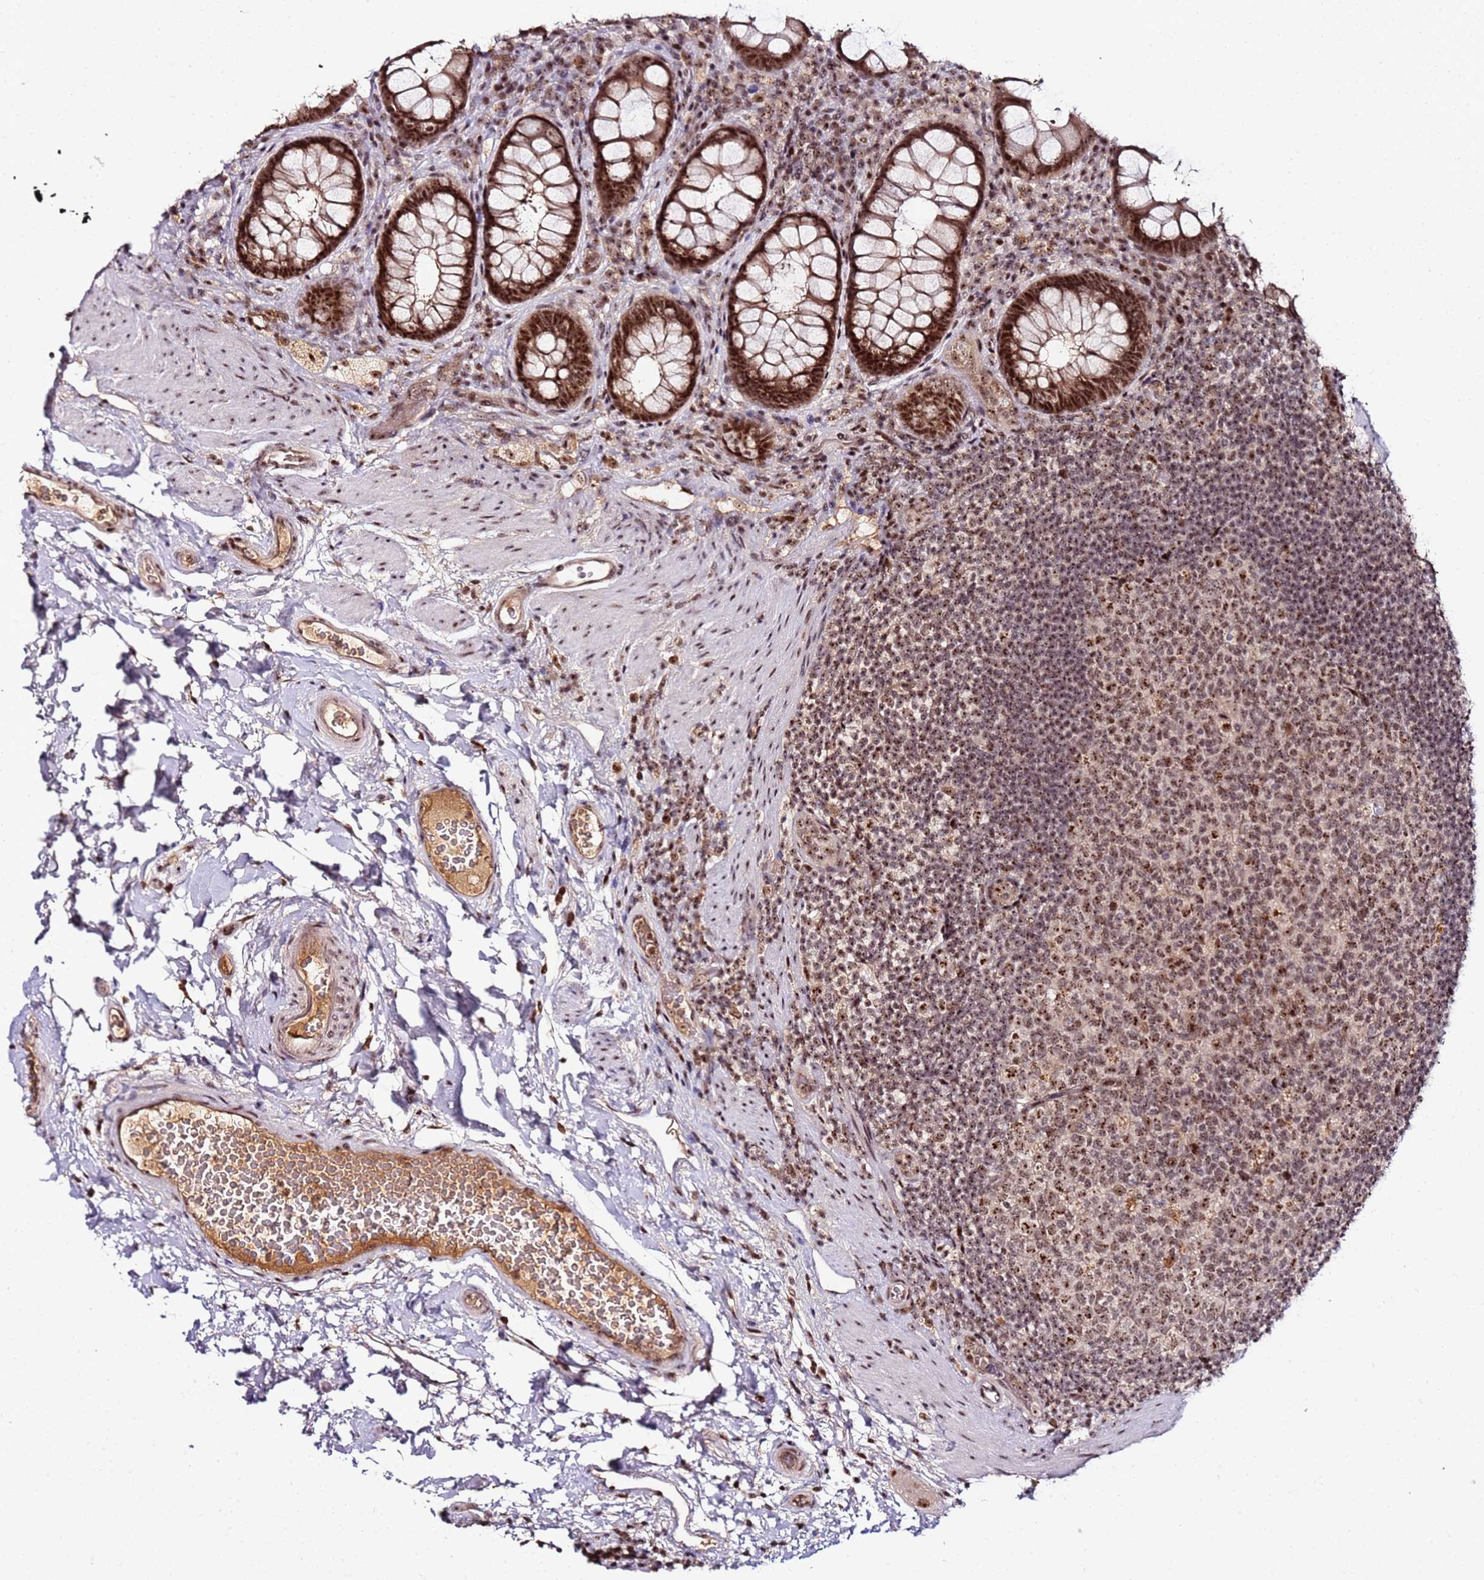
{"staining": {"intensity": "strong", "quantity": ">75%", "location": "cytoplasmic/membranous,nuclear"}, "tissue": "rectum", "cell_type": "Glandular cells", "image_type": "normal", "snomed": [{"axis": "morphology", "description": "Normal tissue, NOS"}, {"axis": "topography", "description": "Rectum"}, {"axis": "topography", "description": "Peripheral nerve tissue"}], "caption": "Immunohistochemical staining of unremarkable human rectum displays strong cytoplasmic/membranous,nuclear protein expression in about >75% of glandular cells.", "gene": "FCF1", "patient": {"sex": "female", "age": 69}}